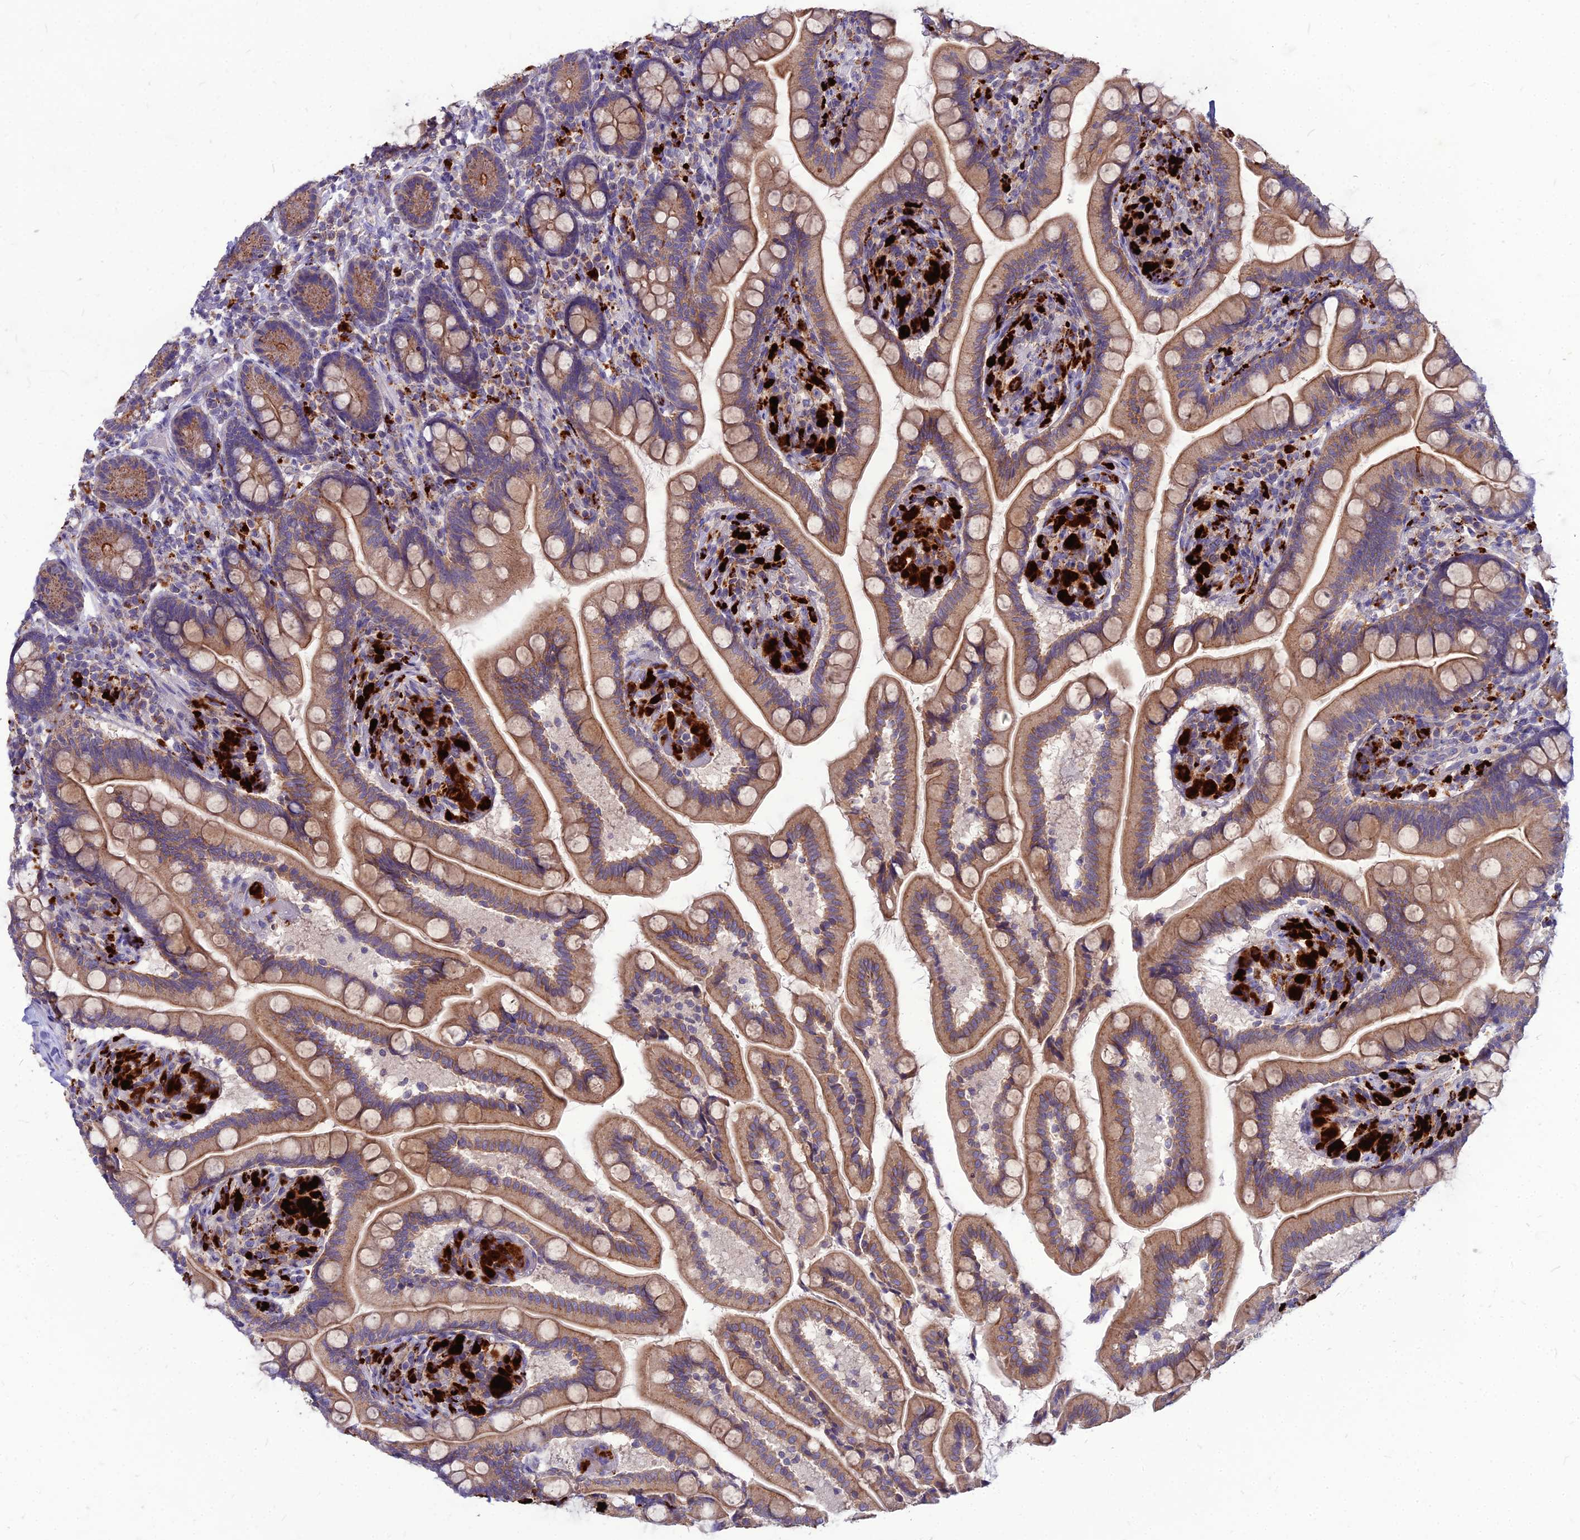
{"staining": {"intensity": "moderate", "quantity": ">75%", "location": "cytoplasmic/membranous"}, "tissue": "small intestine", "cell_type": "Glandular cells", "image_type": "normal", "snomed": [{"axis": "morphology", "description": "Normal tissue, NOS"}, {"axis": "topography", "description": "Small intestine"}], "caption": "Normal small intestine shows moderate cytoplasmic/membranous positivity in approximately >75% of glandular cells, visualized by immunohistochemistry. The protein is stained brown, and the nuclei are stained in blue (DAB IHC with brightfield microscopy, high magnification).", "gene": "PCED1B", "patient": {"sex": "female", "age": 64}}